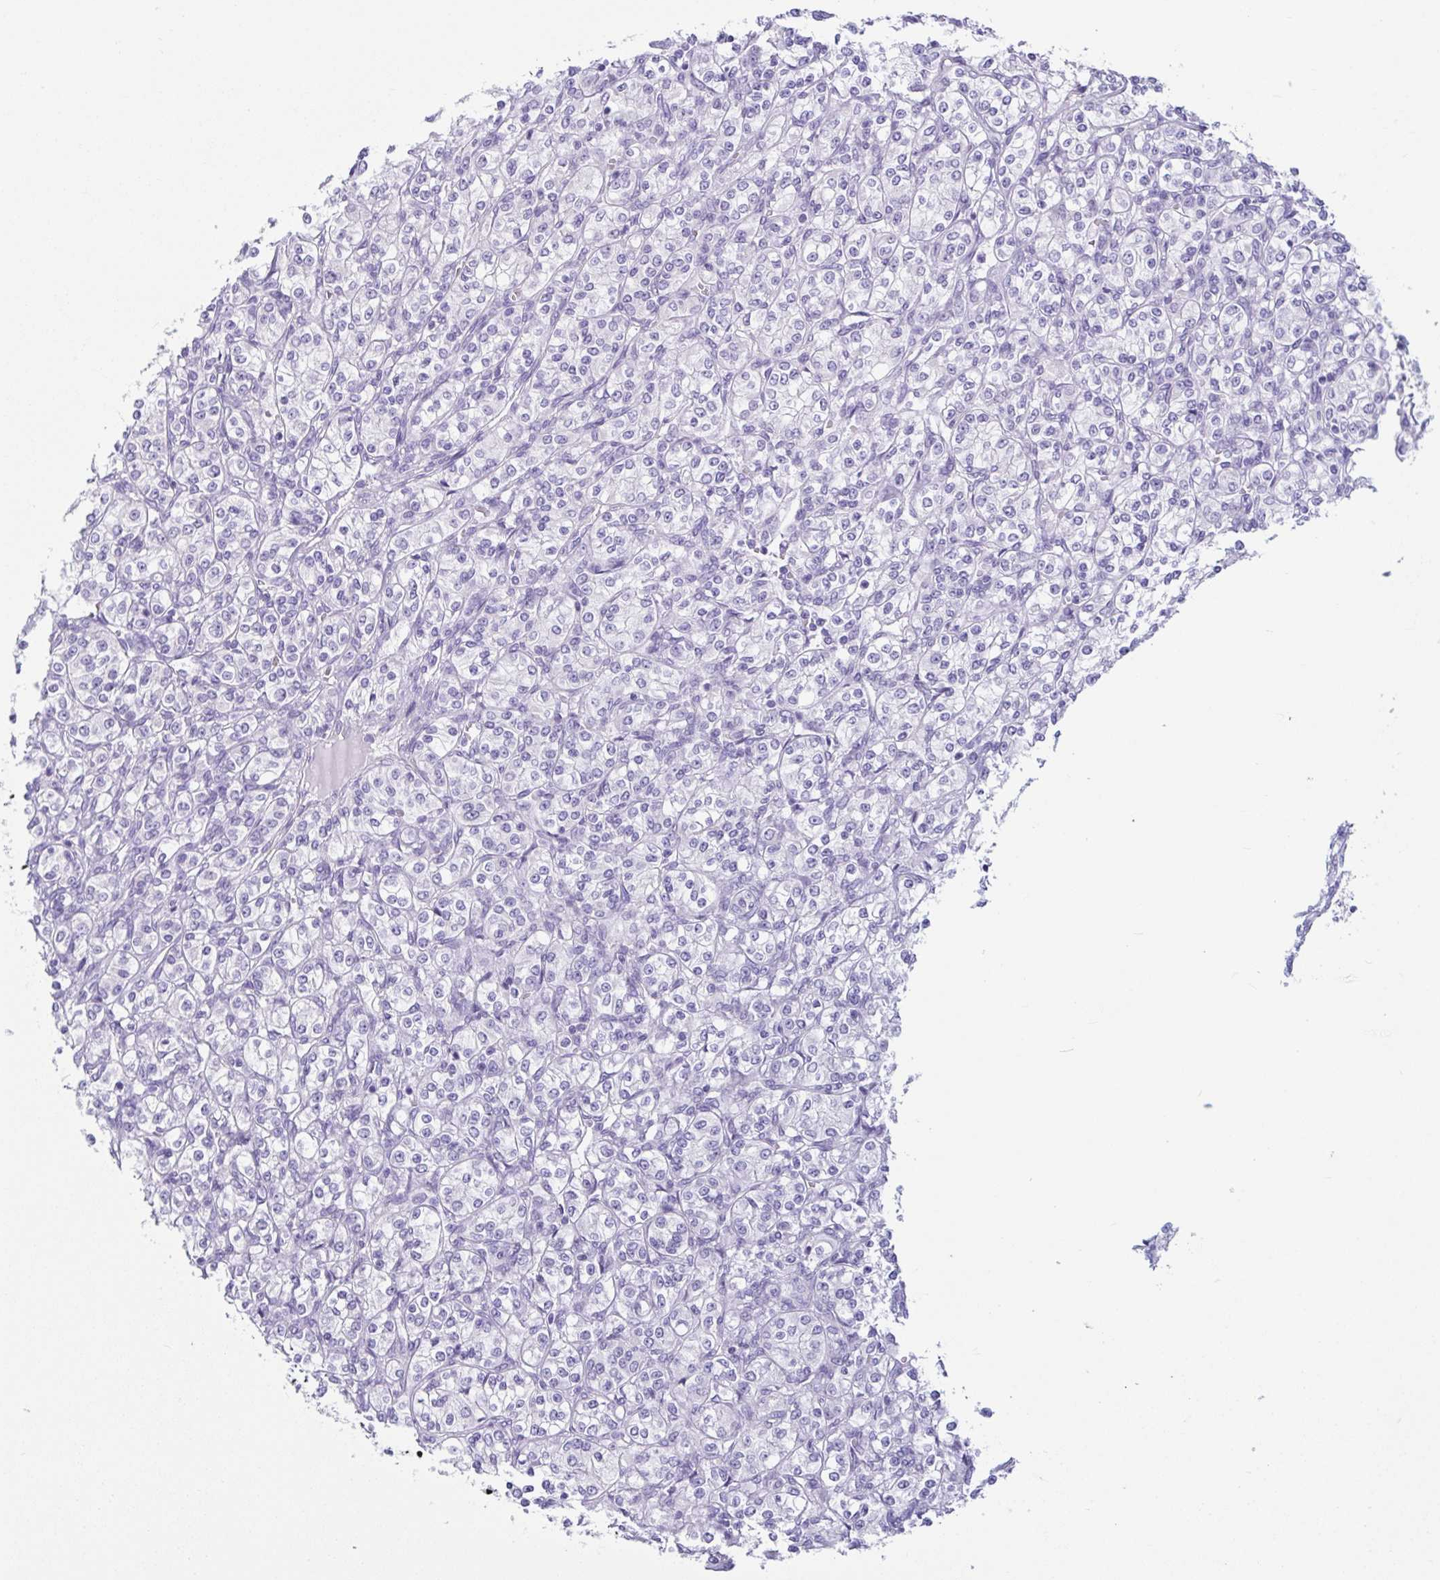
{"staining": {"intensity": "negative", "quantity": "none", "location": "none"}, "tissue": "renal cancer", "cell_type": "Tumor cells", "image_type": "cancer", "snomed": [{"axis": "morphology", "description": "Adenocarcinoma, NOS"}, {"axis": "topography", "description": "Kidney"}], "caption": "Immunohistochemical staining of adenocarcinoma (renal) shows no significant expression in tumor cells.", "gene": "TNNI2", "patient": {"sex": "male", "age": 77}}